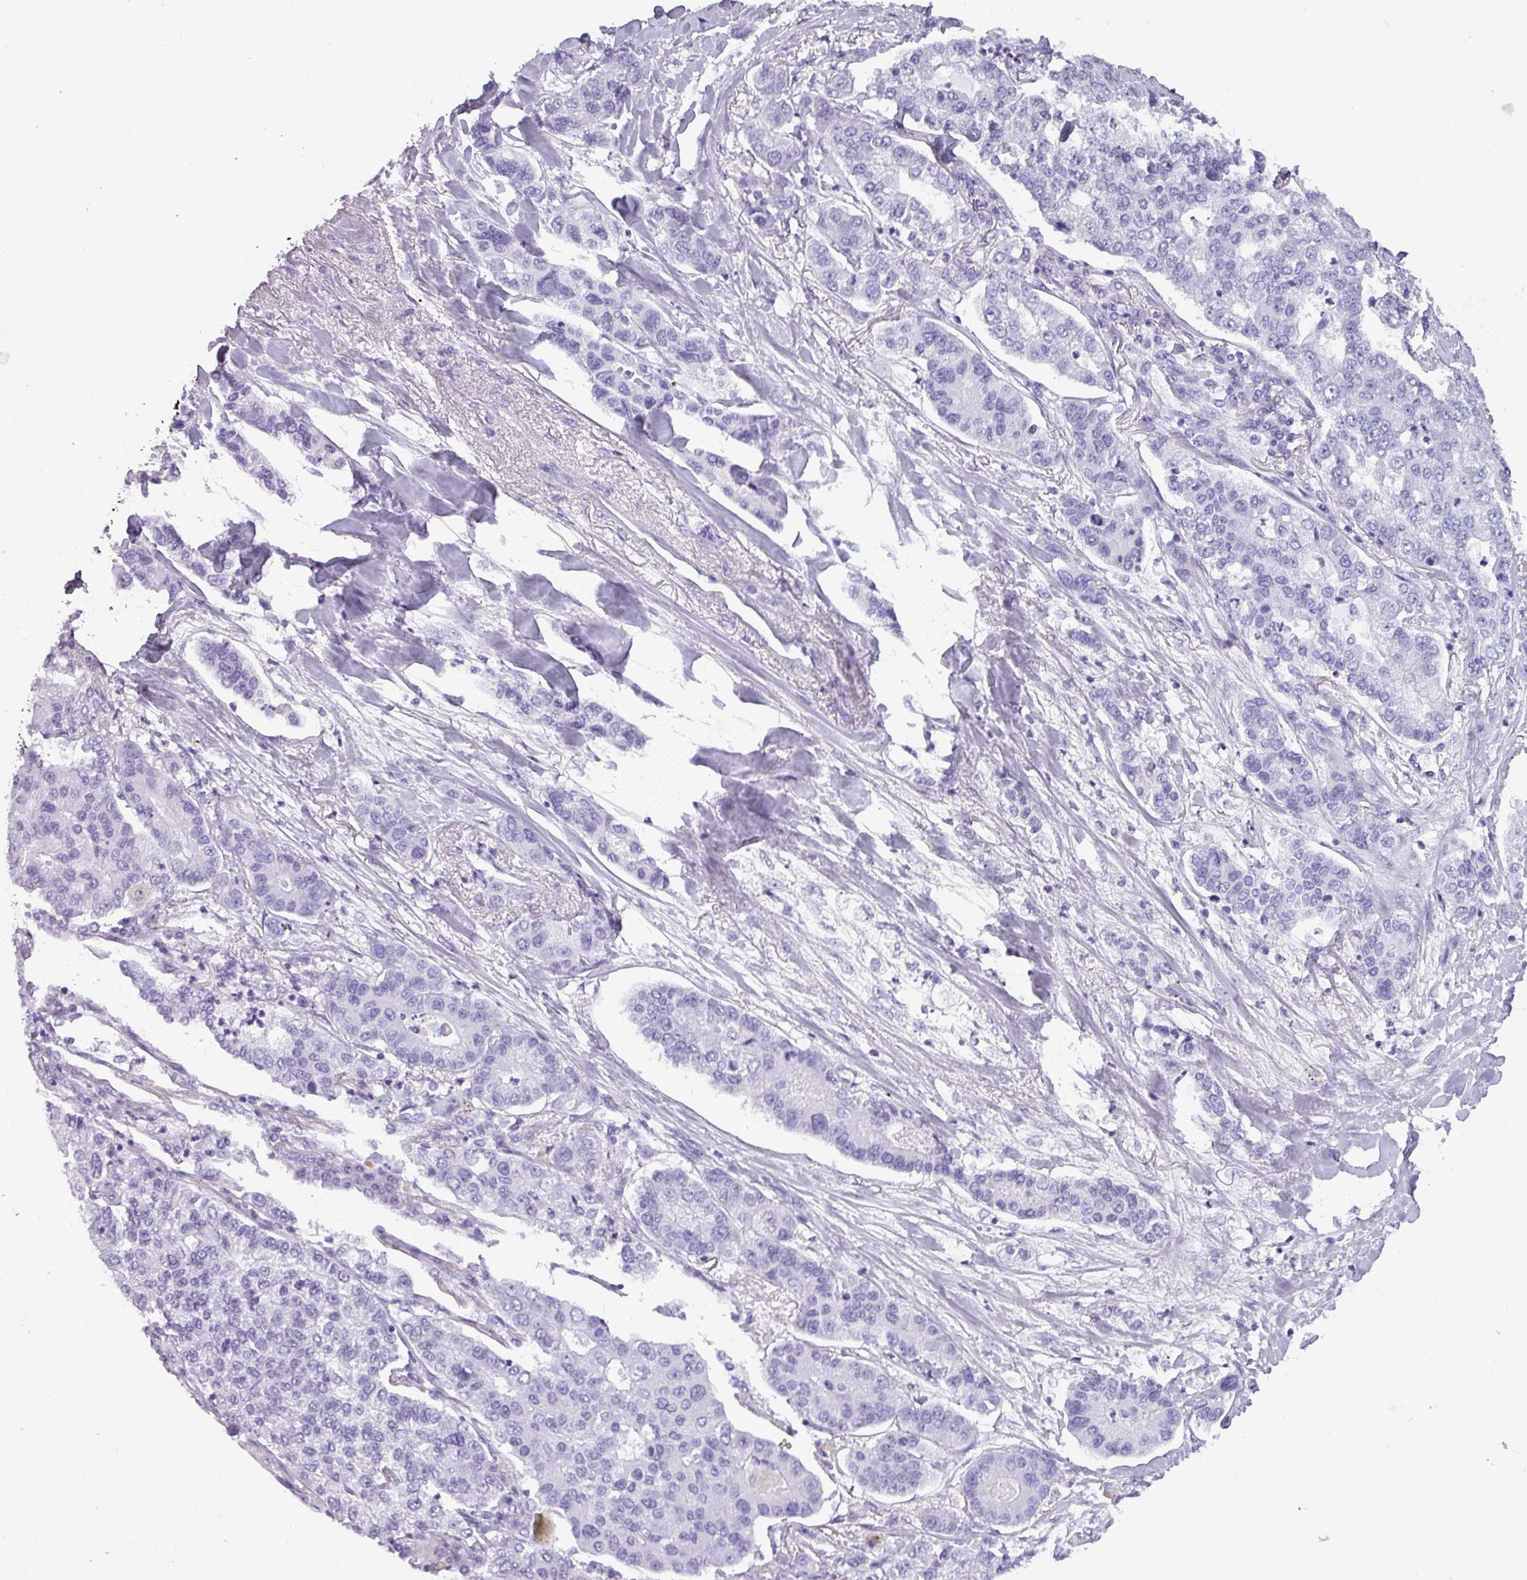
{"staining": {"intensity": "negative", "quantity": "none", "location": "none"}, "tissue": "lung cancer", "cell_type": "Tumor cells", "image_type": "cancer", "snomed": [{"axis": "morphology", "description": "Adenocarcinoma, NOS"}, {"axis": "topography", "description": "Lung"}], "caption": "A high-resolution micrograph shows immunohistochemistry staining of adenocarcinoma (lung), which shows no significant positivity in tumor cells. (Brightfield microscopy of DAB immunohistochemistry at high magnification).", "gene": "CRYBB2", "patient": {"sex": "male", "age": 49}}